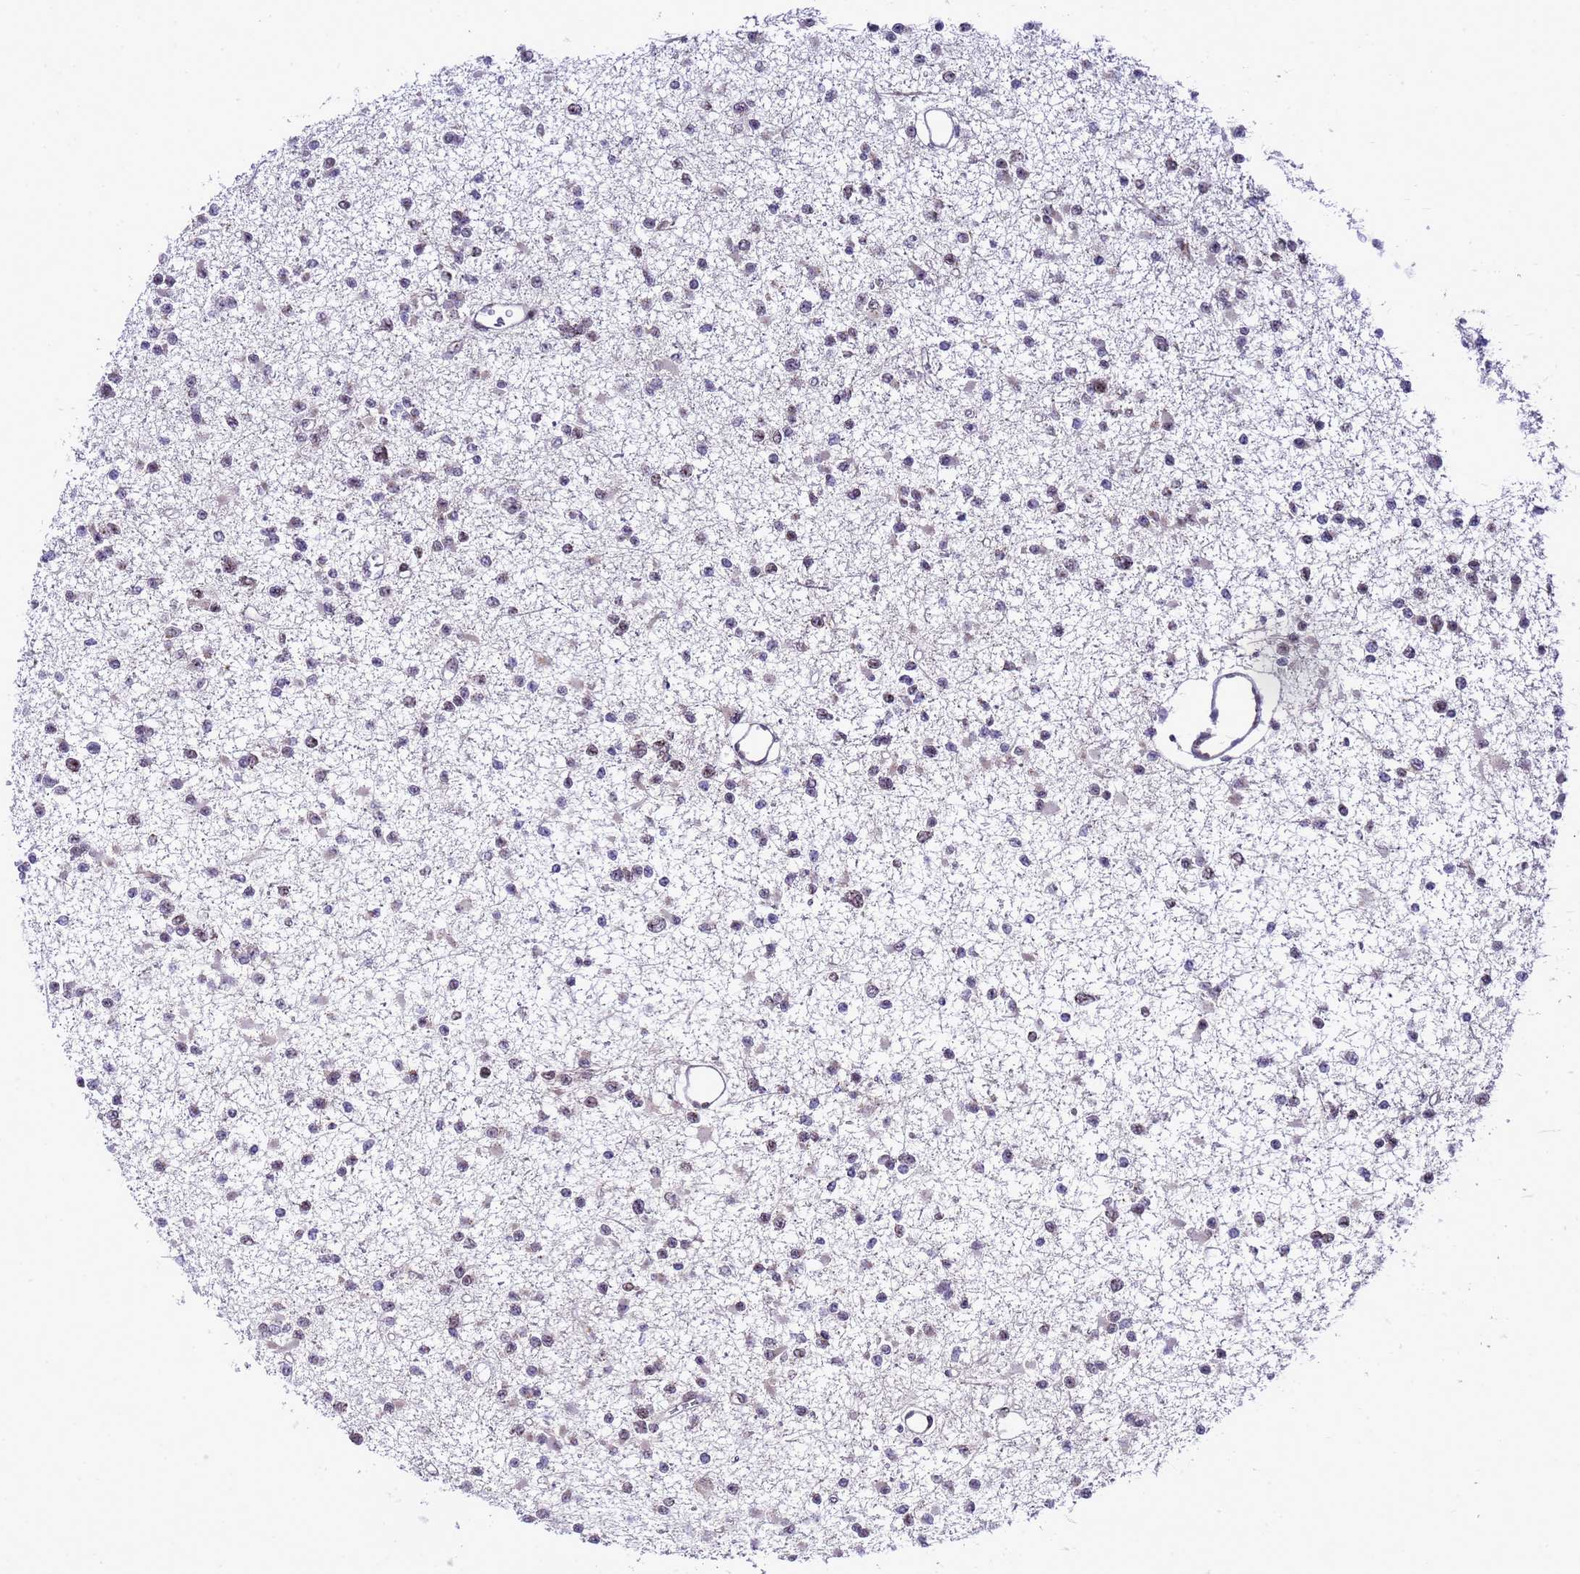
{"staining": {"intensity": "weak", "quantity": "25%-75%", "location": "cytoplasmic/membranous"}, "tissue": "glioma", "cell_type": "Tumor cells", "image_type": "cancer", "snomed": [{"axis": "morphology", "description": "Glioma, malignant, Low grade"}, {"axis": "topography", "description": "Brain"}], "caption": "Brown immunohistochemical staining in human glioma shows weak cytoplasmic/membranous expression in approximately 25%-75% of tumor cells.", "gene": "C19orf47", "patient": {"sex": "female", "age": 22}}